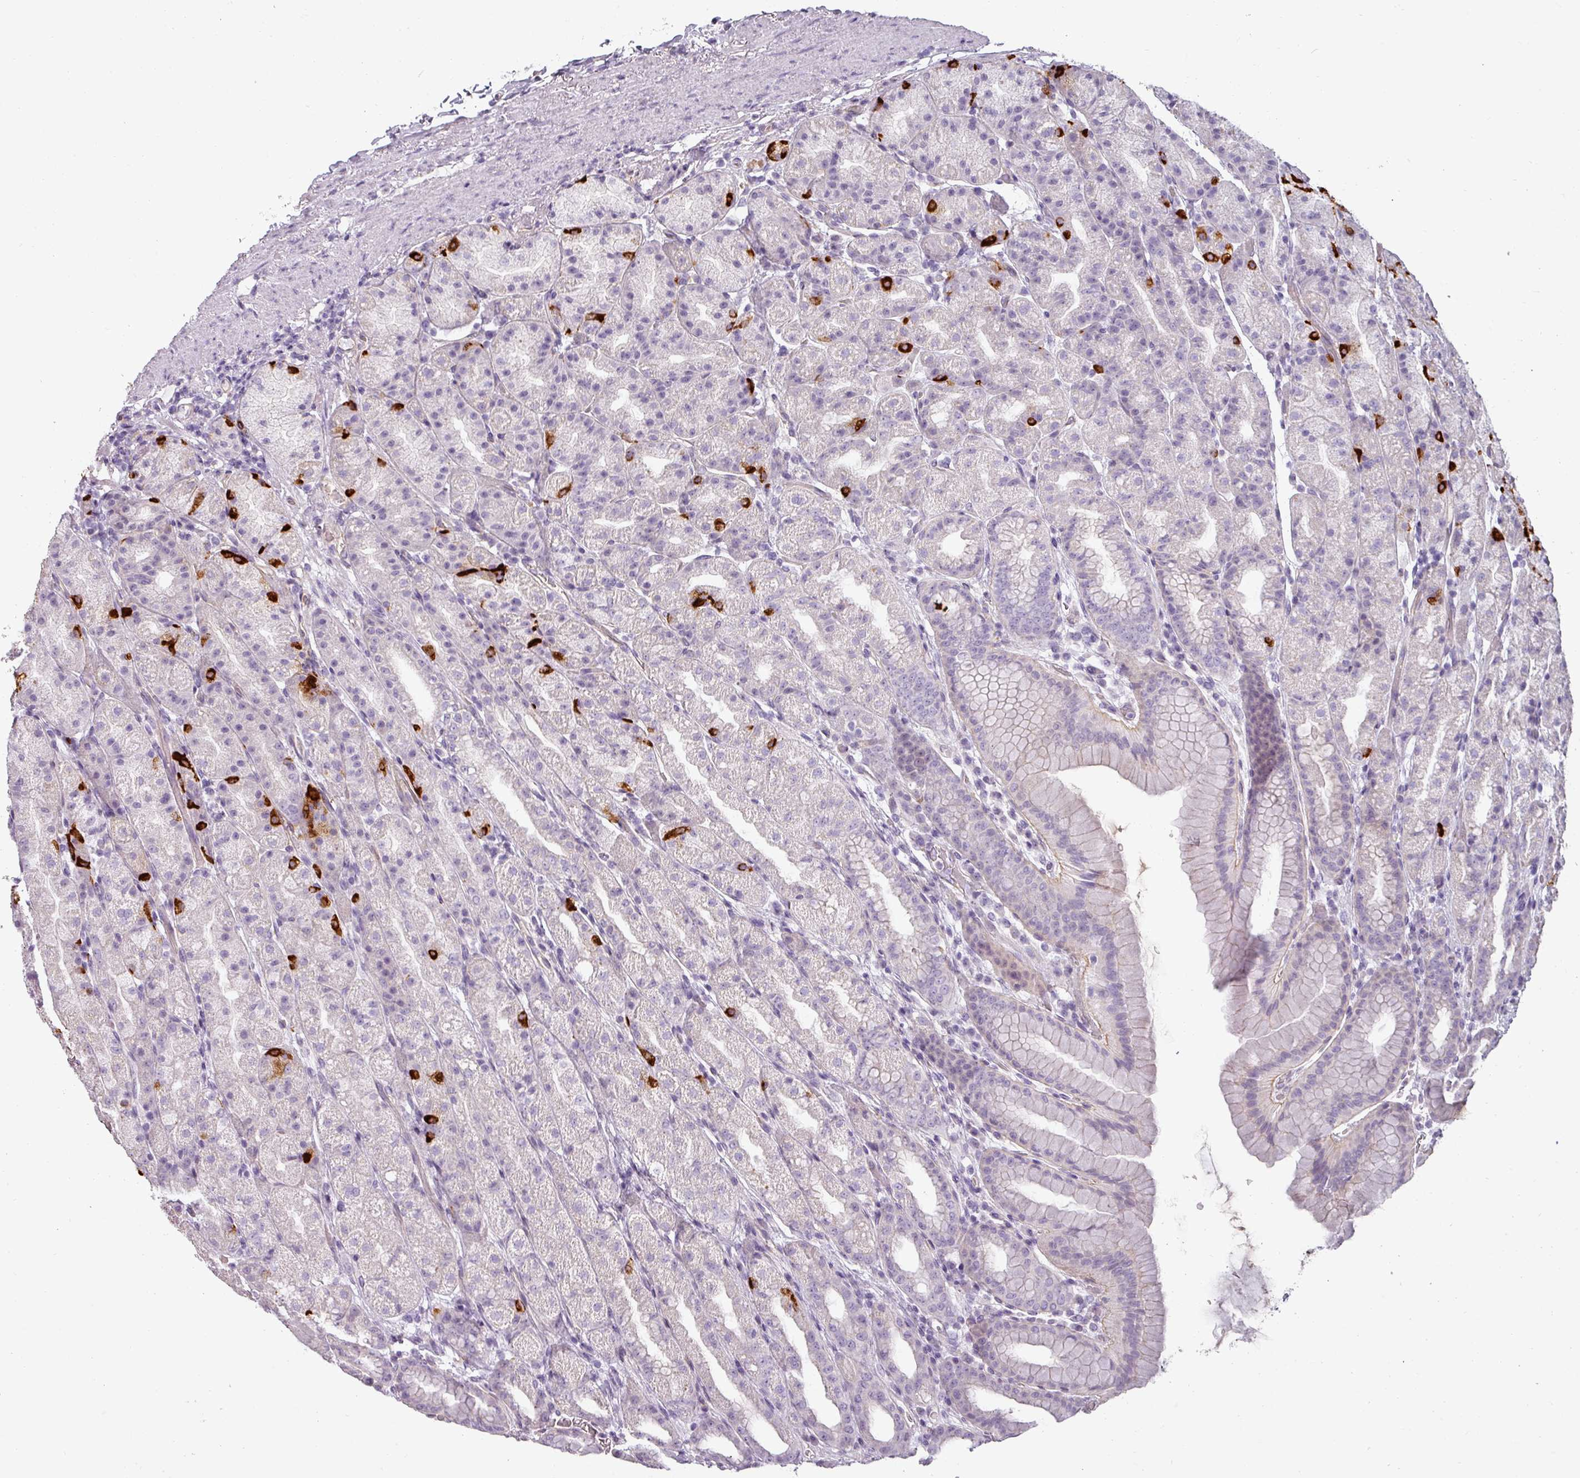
{"staining": {"intensity": "strong", "quantity": "<25%", "location": "cytoplasmic/membranous"}, "tissue": "stomach", "cell_type": "Glandular cells", "image_type": "normal", "snomed": [{"axis": "morphology", "description": "Normal tissue, NOS"}, {"axis": "topography", "description": "Stomach, upper"}, {"axis": "topography", "description": "Stomach"}], "caption": "Stomach was stained to show a protein in brown. There is medium levels of strong cytoplasmic/membranous staining in approximately <25% of glandular cells. (brown staining indicates protein expression, while blue staining denotes nuclei).", "gene": "ASB1", "patient": {"sex": "male", "age": 68}}